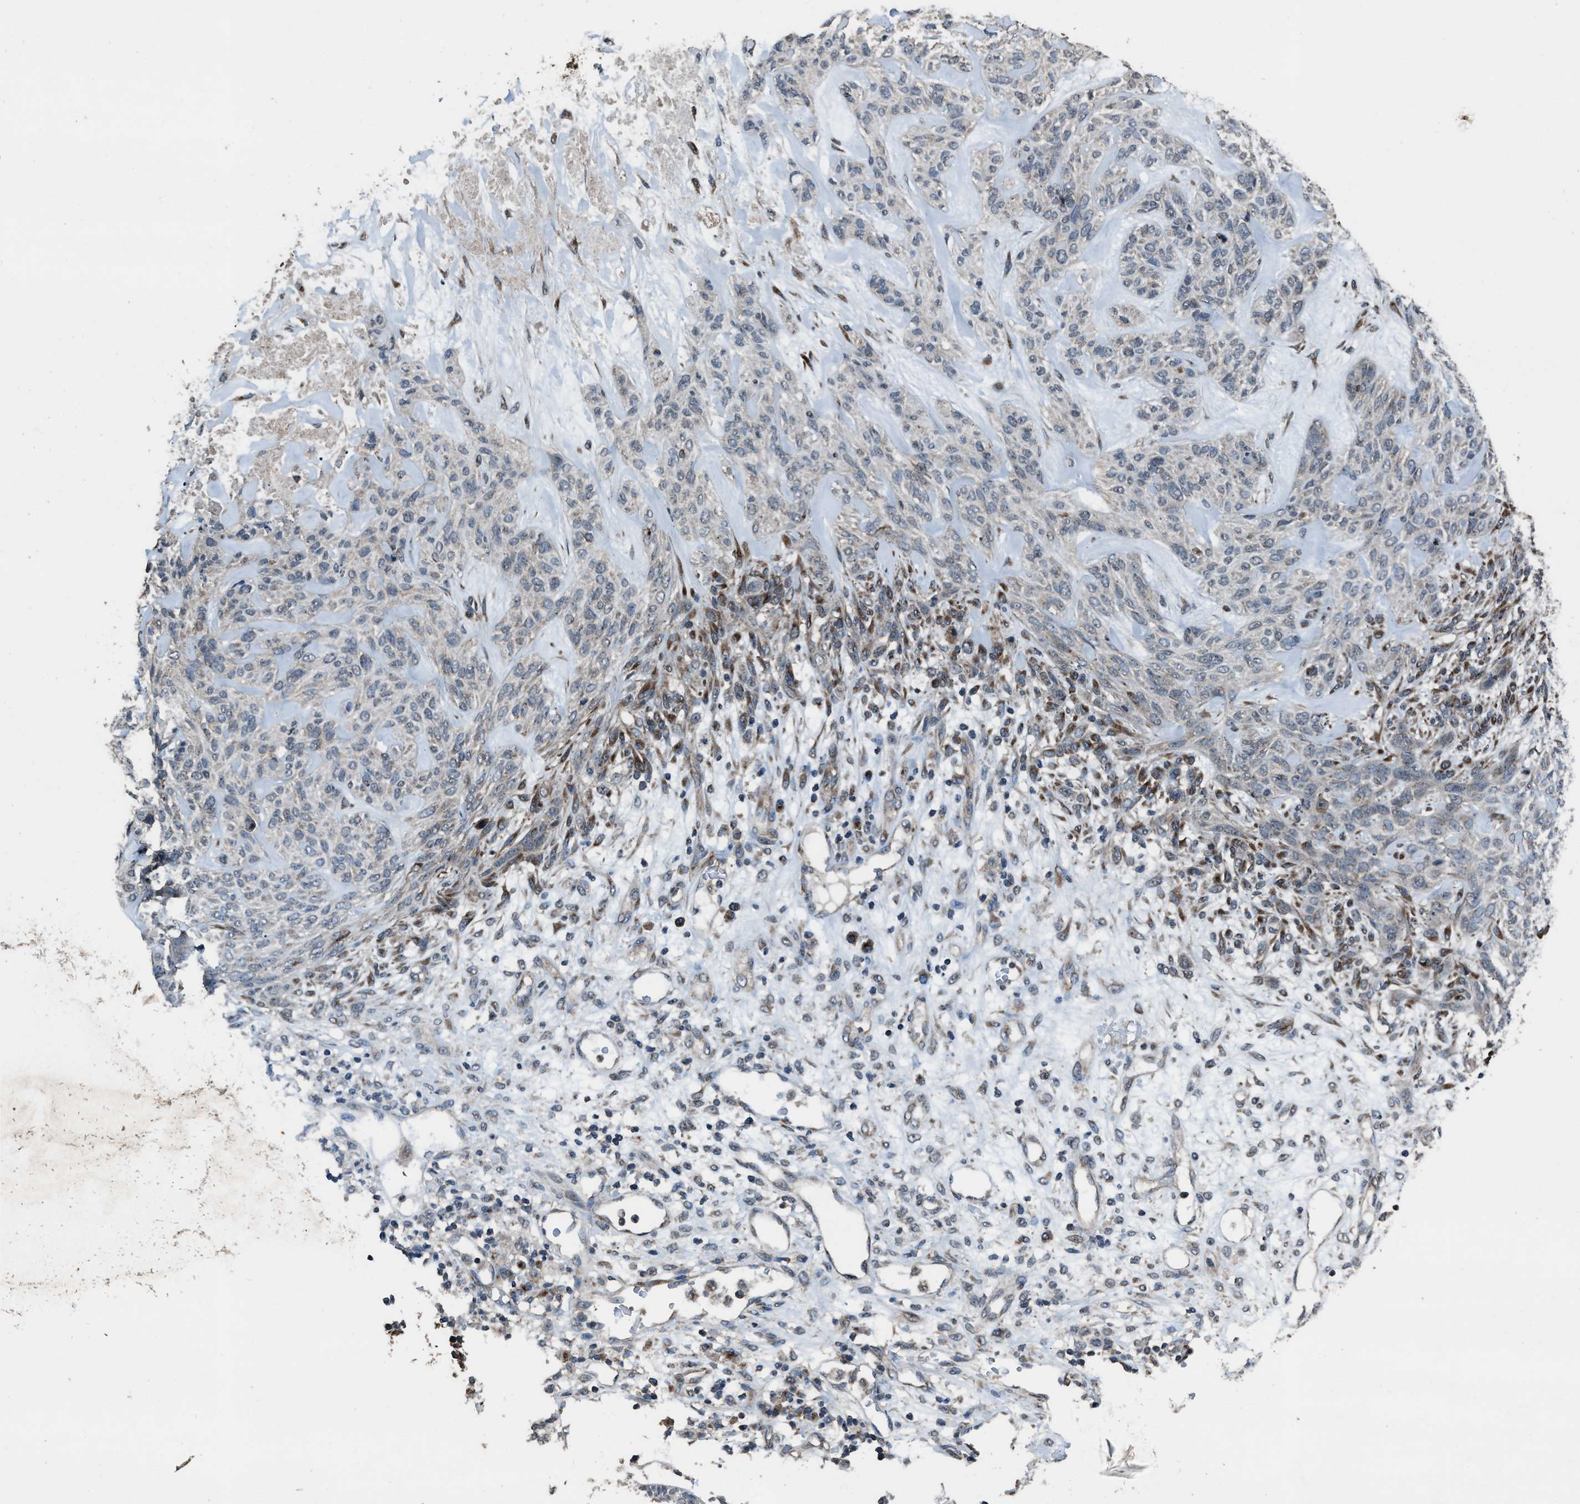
{"staining": {"intensity": "negative", "quantity": "none", "location": "none"}, "tissue": "skin cancer", "cell_type": "Tumor cells", "image_type": "cancer", "snomed": [{"axis": "morphology", "description": "Basal cell carcinoma"}, {"axis": "topography", "description": "Skin"}], "caption": "Immunohistochemistry (IHC) photomicrograph of neoplastic tissue: skin cancer stained with DAB (3,3'-diaminobenzidine) shows no significant protein positivity in tumor cells. (DAB immunohistochemistry, high magnification).", "gene": "SLC38A10", "patient": {"sex": "male", "age": 55}}